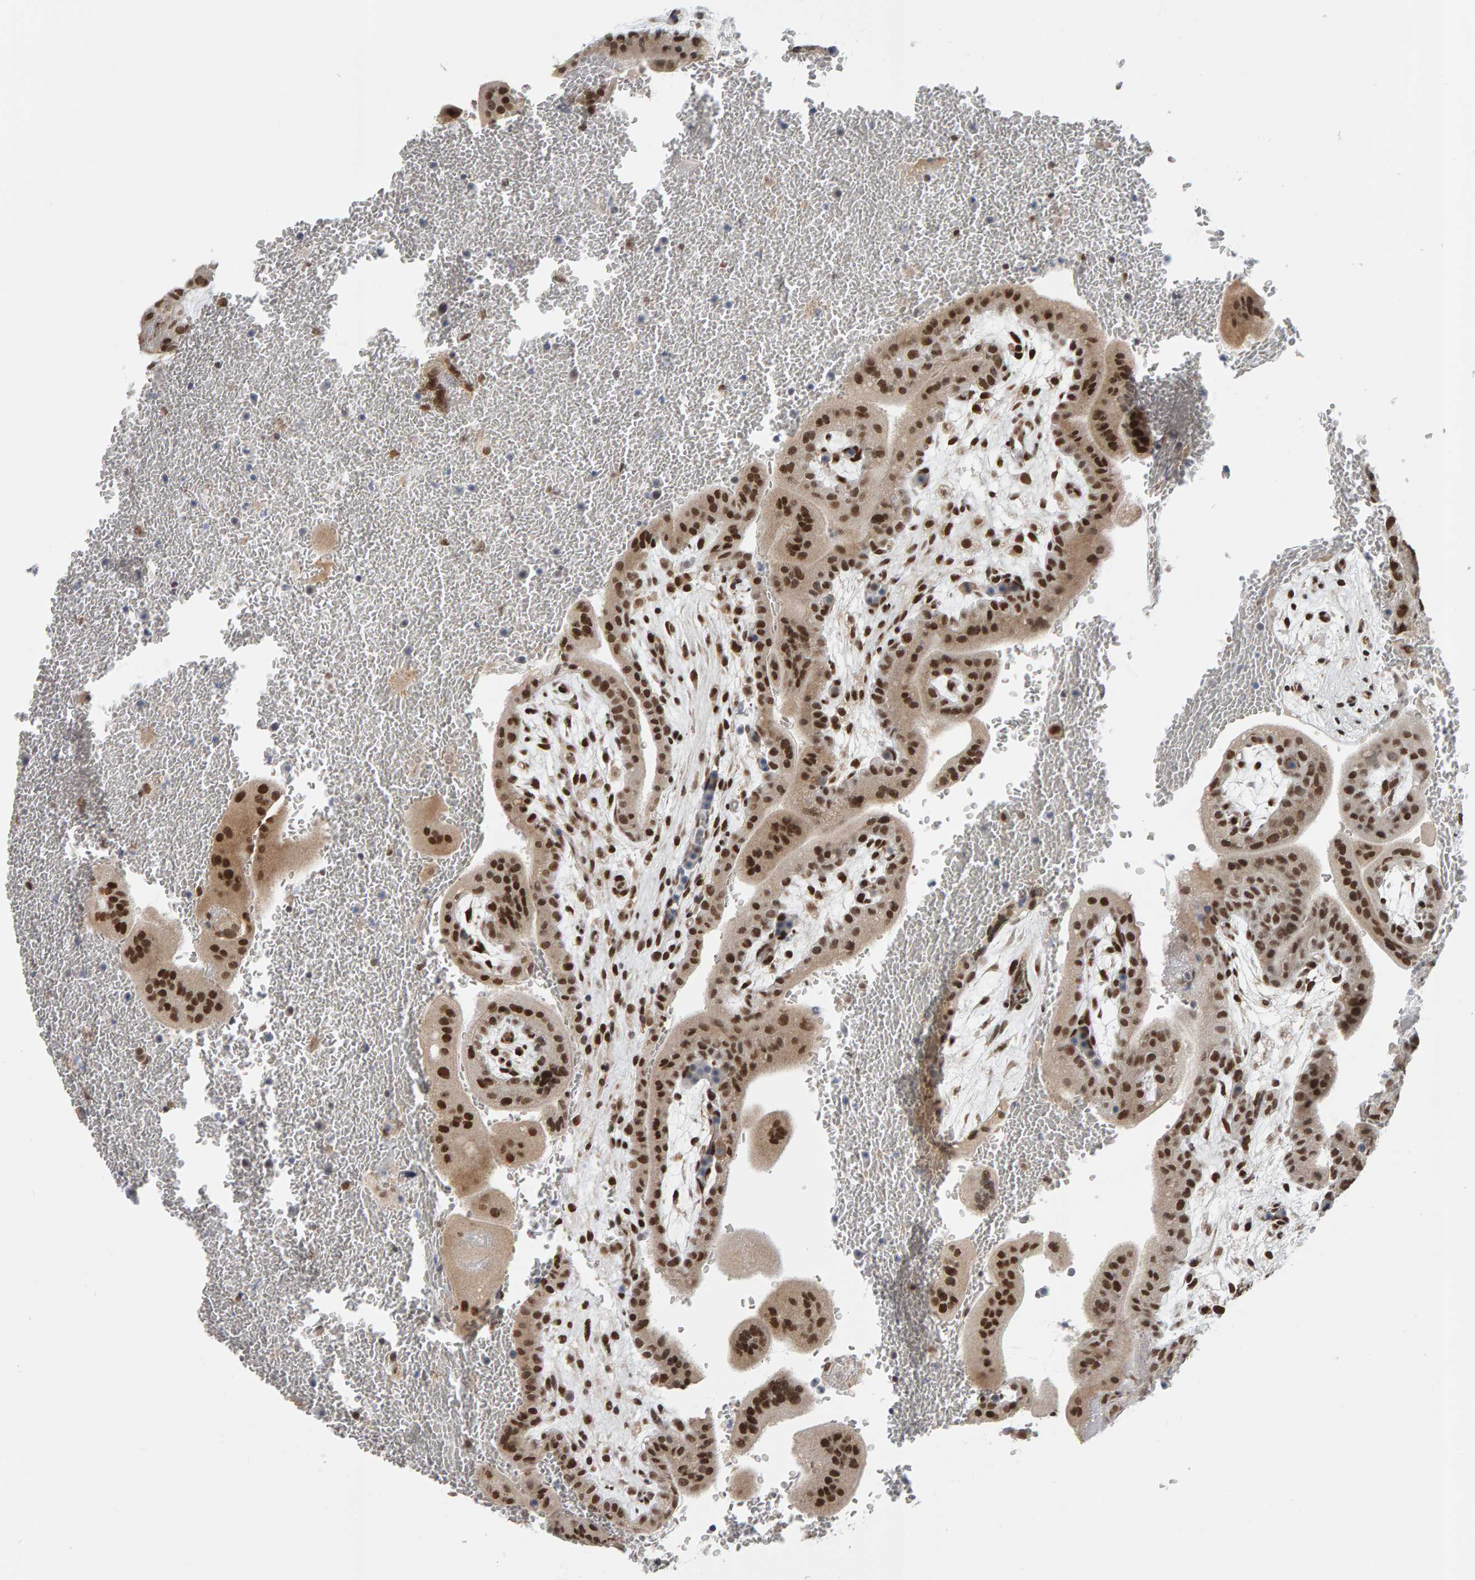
{"staining": {"intensity": "moderate", "quantity": ">75%", "location": "cytoplasmic/membranous,nuclear"}, "tissue": "placenta", "cell_type": "Decidual cells", "image_type": "normal", "snomed": [{"axis": "morphology", "description": "Normal tissue, NOS"}, {"axis": "topography", "description": "Placenta"}], "caption": "DAB immunohistochemical staining of benign placenta shows moderate cytoplasmic/membranous,nuclear protein positivity in about >75% of decidual cells.", "gene": "ATF7IP", "patient": {"sex": "female", "age": 35}}